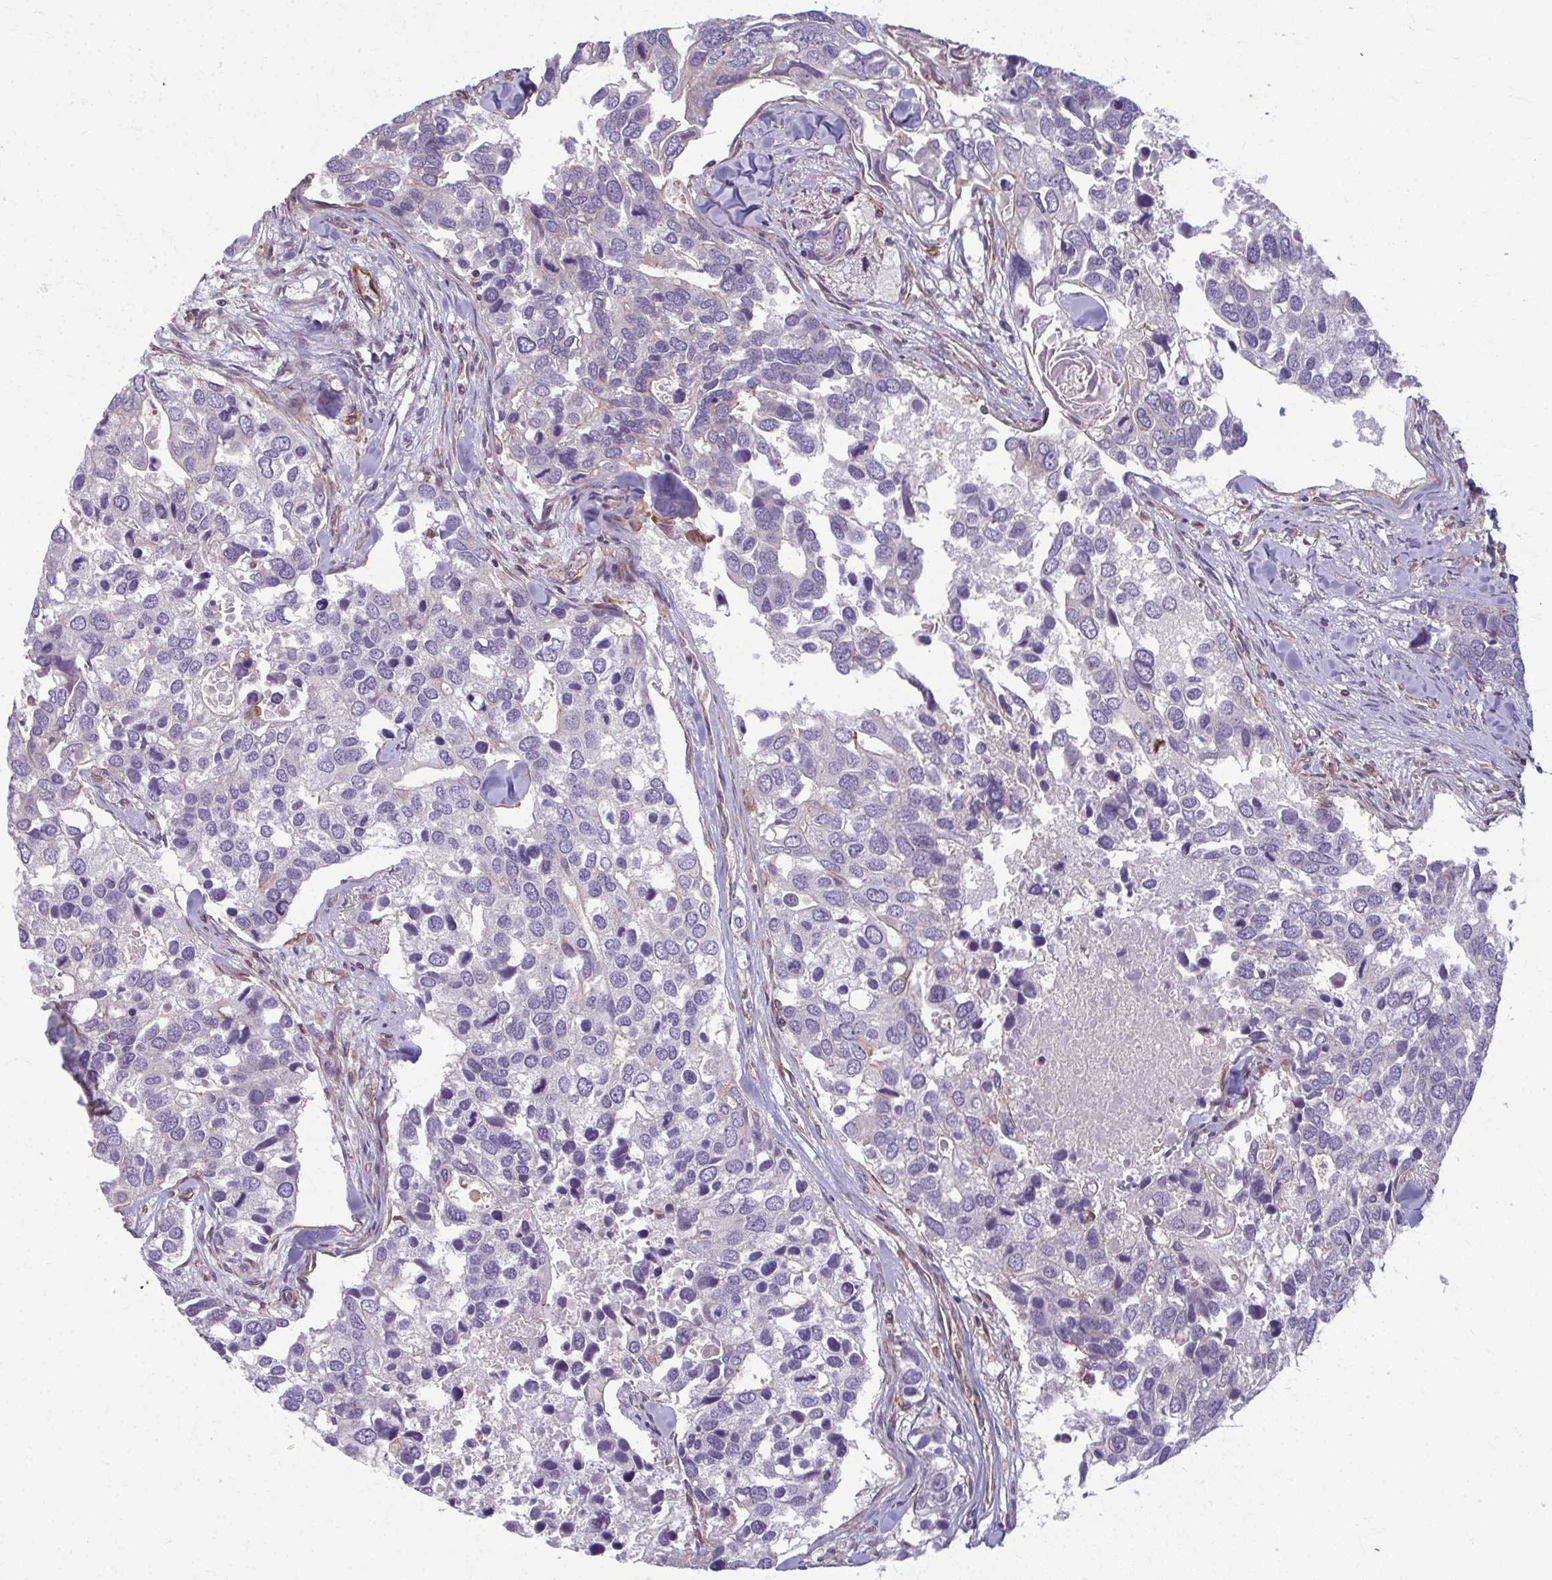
{"staining": {"intensity": "negative", "quantity": "none", "location": "none"}, "tissue": "breast cancer", "cell_type": "Tumor cells", "image_type": "cancer", "snomed": [{"axis": "morphology", "description": "Duct carcinoma"}, {"axis": "topography", "description": "Breast"}], "caption": "The immunohistochemistry micrograph has no significant expression in tumor cells of breast cancer tissue.", "gene": "EID2B", "patient": {"sex": "female", "age": 83}}